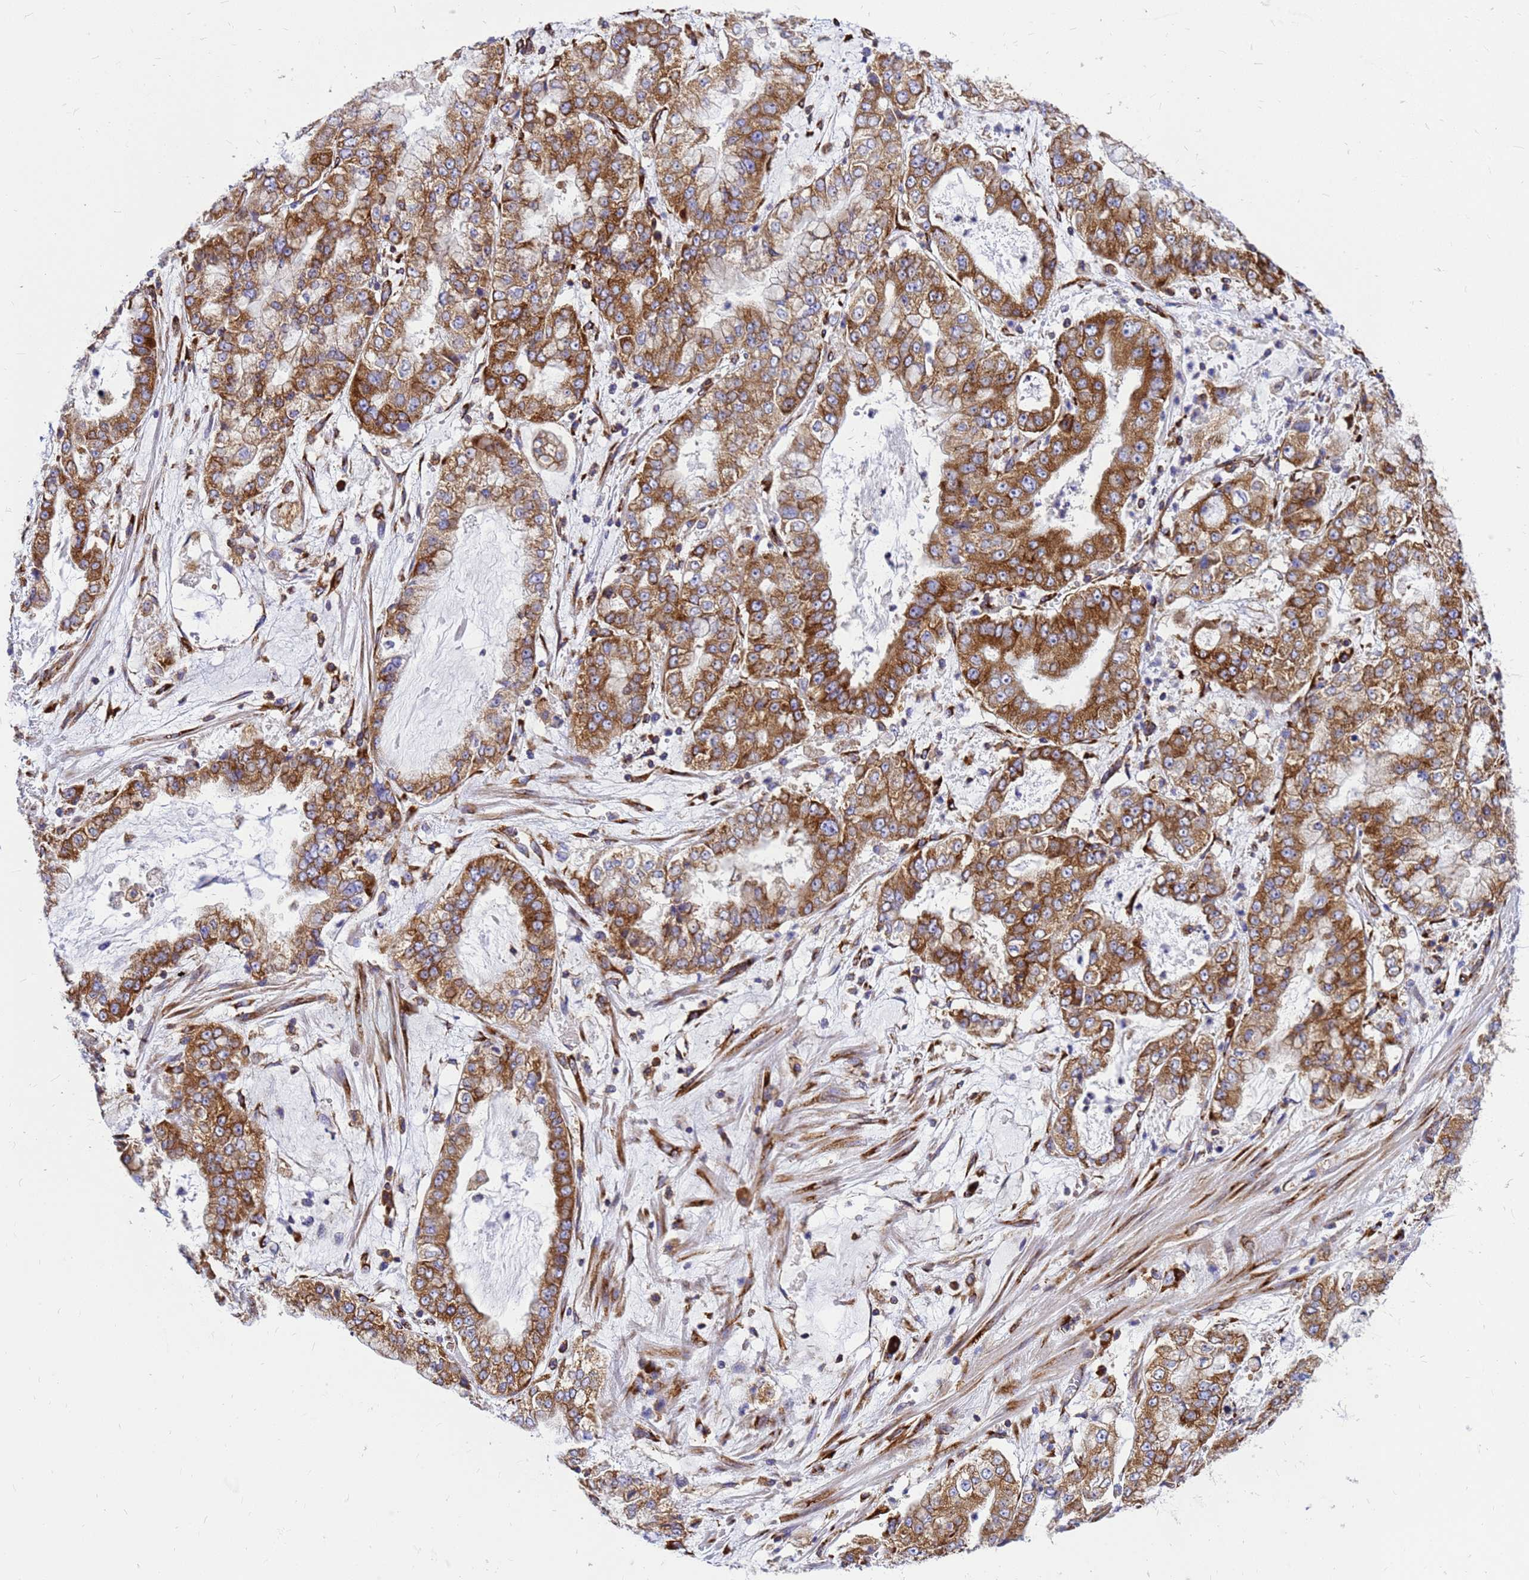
{"staining": {"intensity": "strong", "quantity": ">75%", "location": "cytoplasmic/membranous"}, "tissue": "stomach cancer", "cell_type": "Tumor cells", "image_type": "cancer", "snomed": [{"axis": "morphology", "description": "Adenocarcinoma, NOS"}, {"axis": "topography", "description": "Stomach"}], "caption": "Human stomach cancer (adenocarcinoma) stained with a protein marker displays strong staining in tumor cells.", "gene": "EEF1D", "patient": {"sex": "male", "age": 76}}